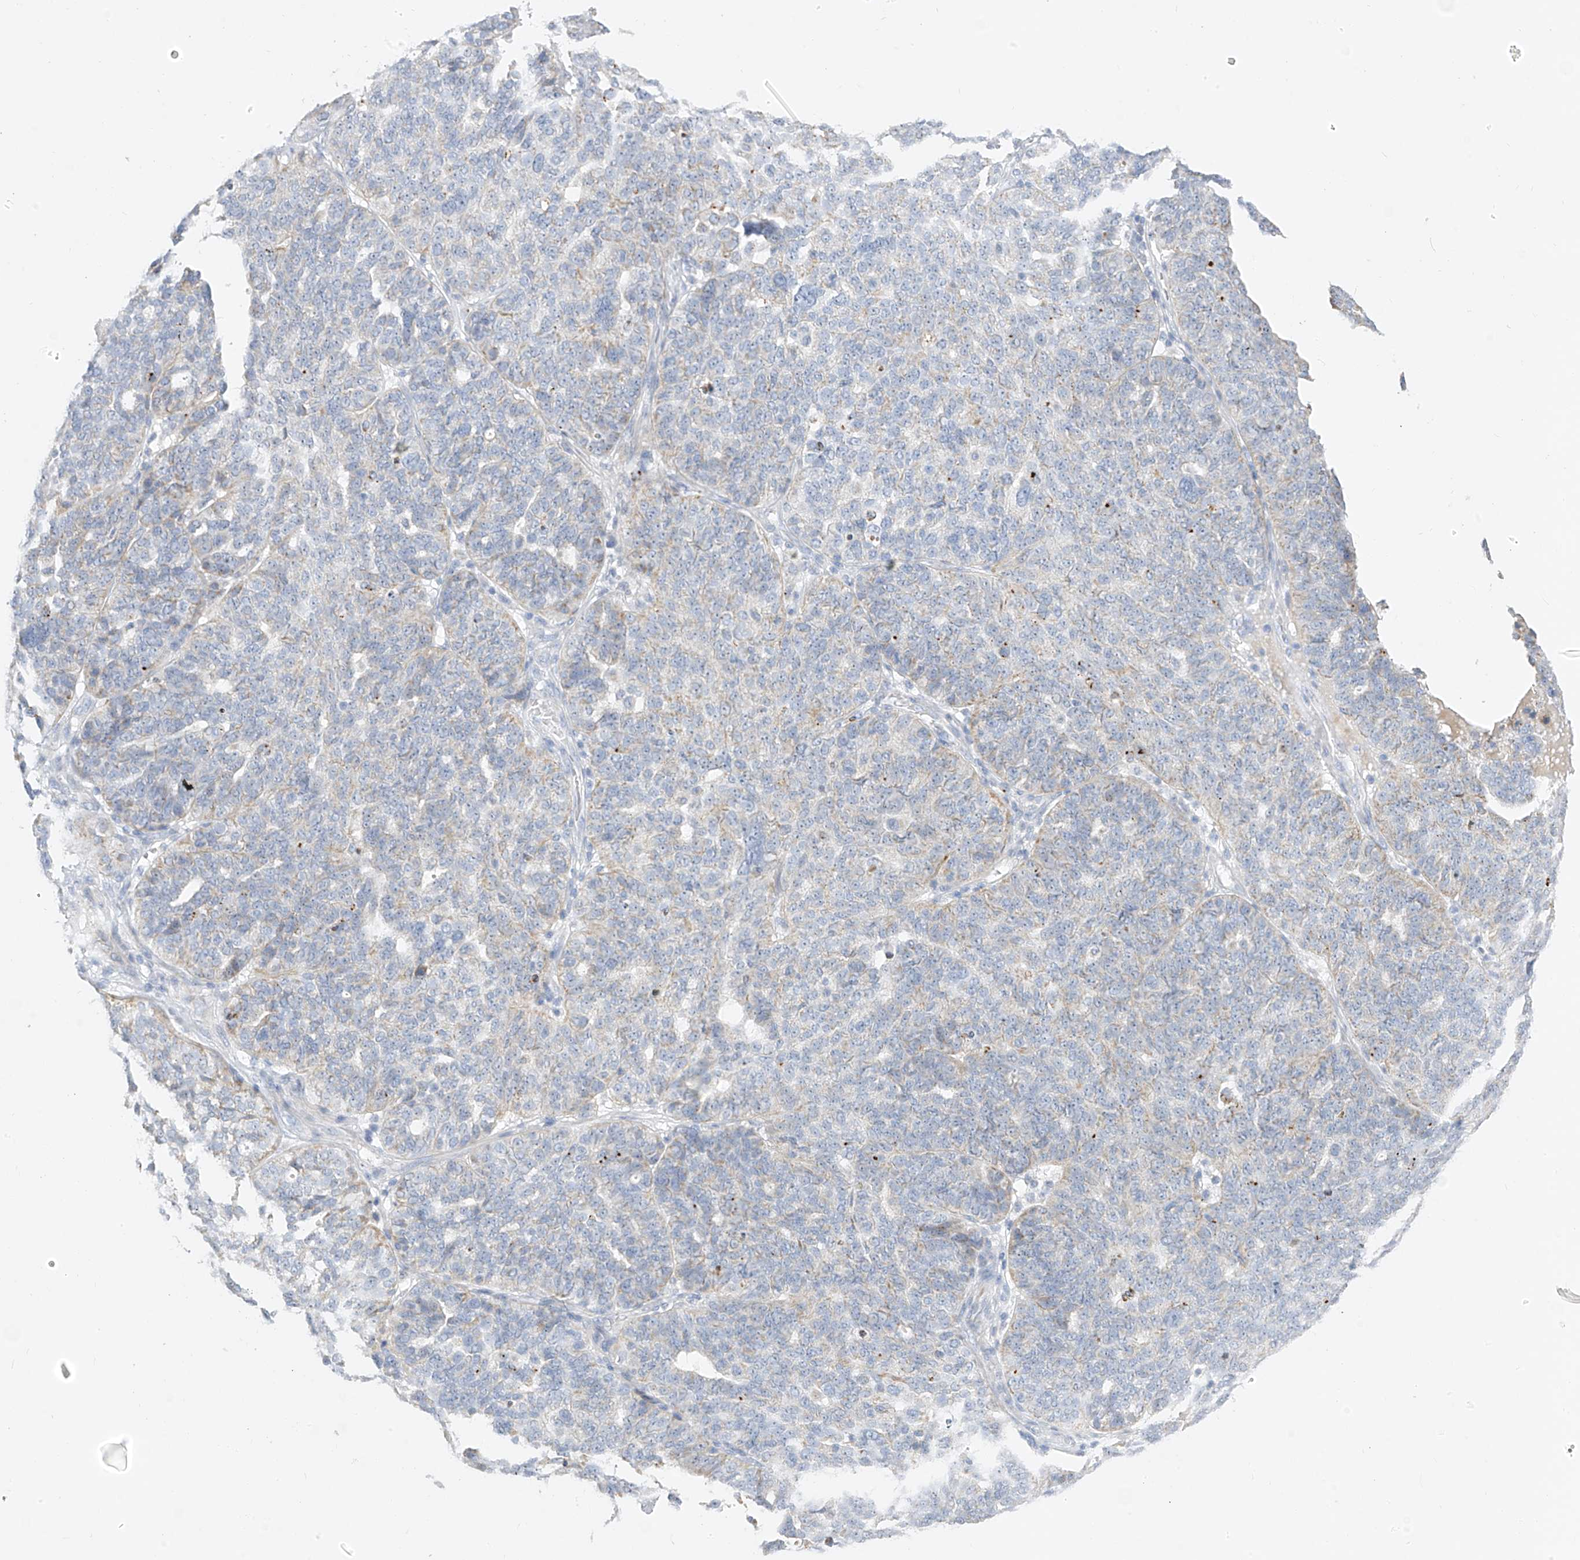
{"staining": {"intensity": "weak", "quantity": "<25%", "location": "cytoplasmic/membranous"}, "tissue": "ovarian cancer", "cell_type": "Tumor cells", "image_type": "cancer", "snomed": [{"axis": "morphology", "description": "Cystadenocarcinoma, serous, NOS"}, {"axis": "topography", "description": "Ovary"}], "caption": "IHC image of neoplastic tissue: human serous cystadenocarcinoma (ovarian) stained with DAB (3,3'-diaminobenzidine) reveals no significant protein positivity in tumor cells.", "gene": "ZNF404", "patient": {"sex": "female", "age": 59}}